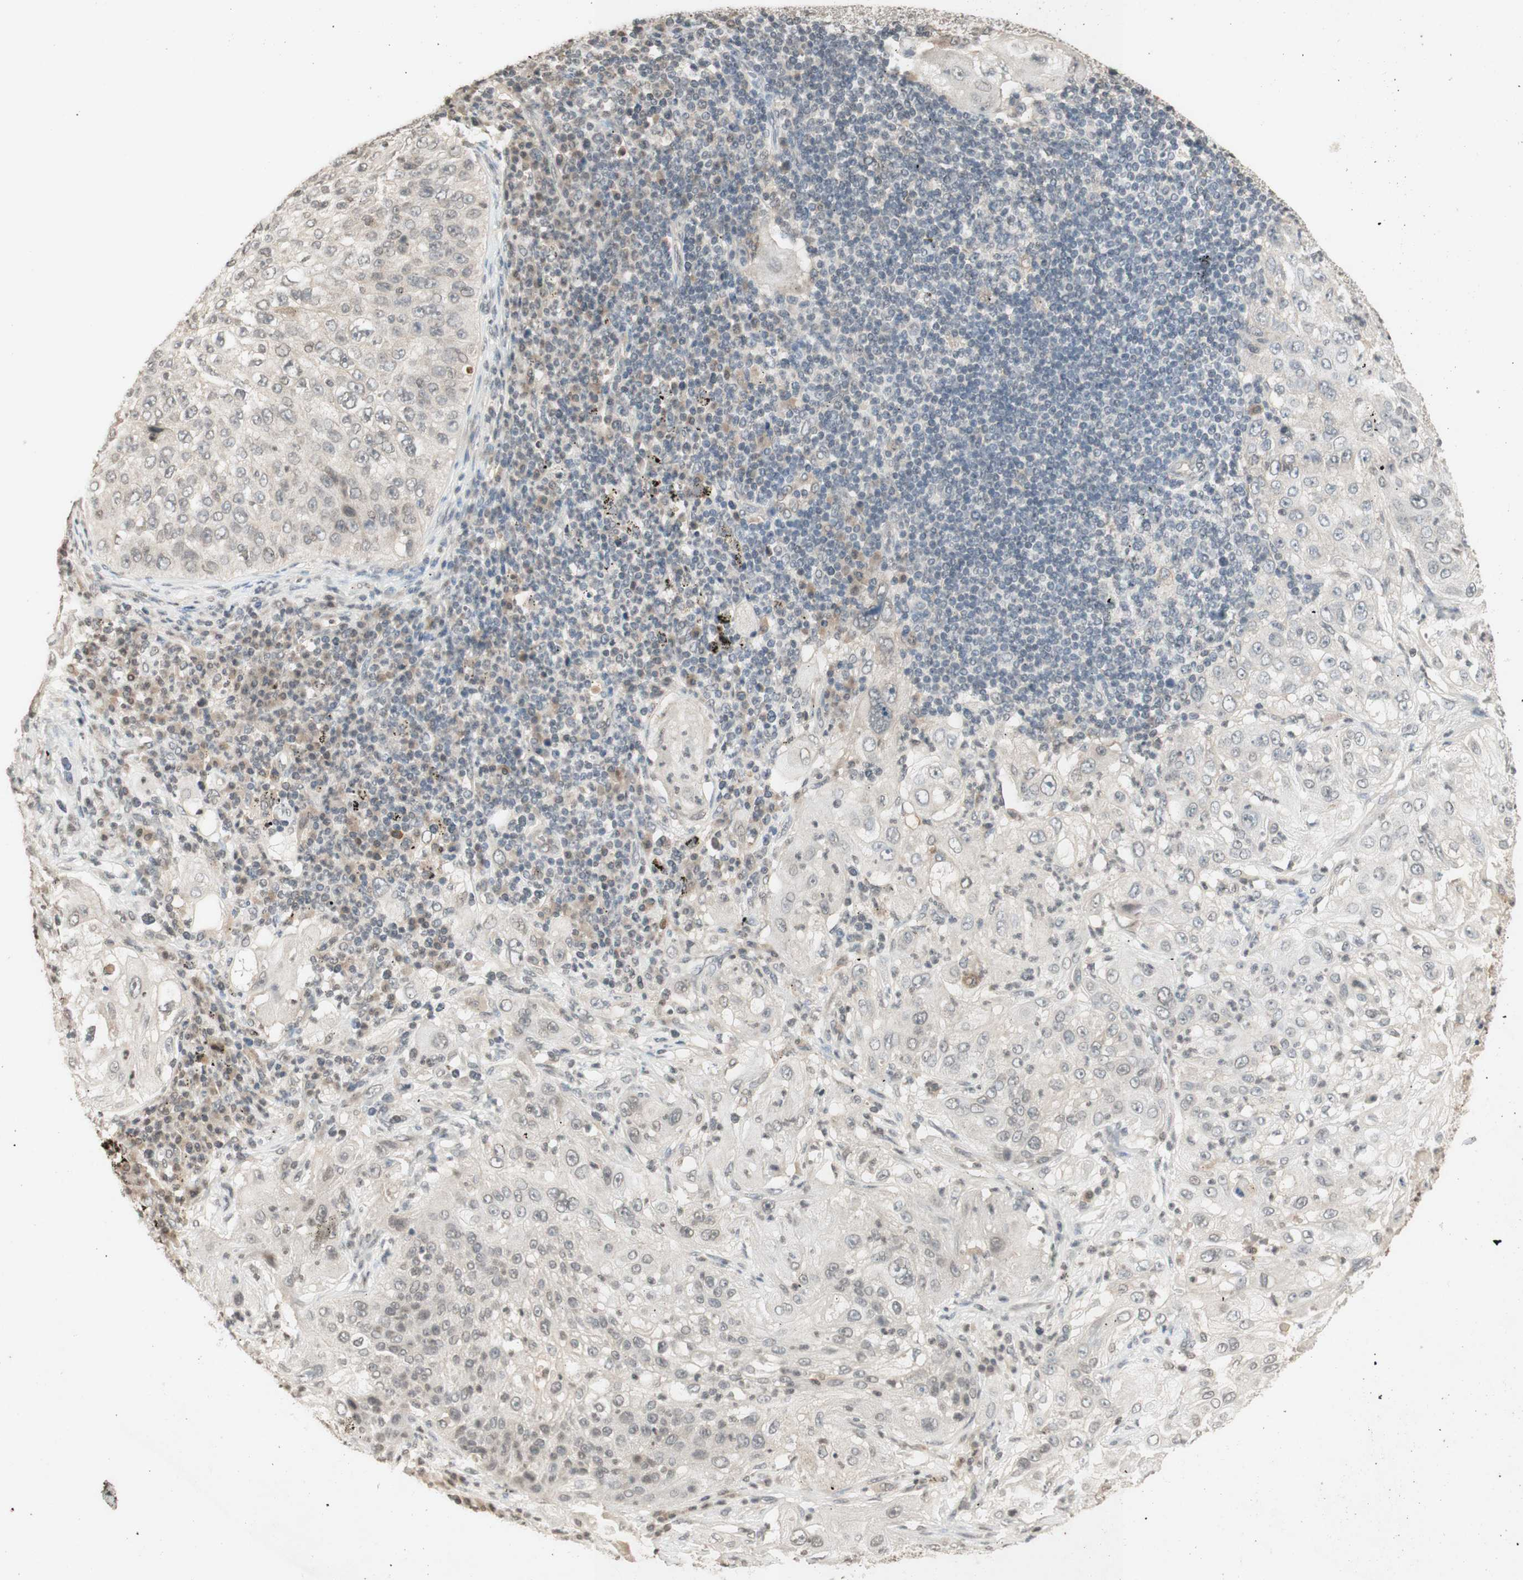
{"staining": {"intensity": "negative", "quantity": "none", "location": "none"}, "tissue": "lung cancer", "cell_type": "Tumor cells", "image_type": "cancer", "snomed": [{"axis": "morphology", "description": "Inflammation, NOS"}, {"axis": "morphology", "description": "Squamous cell carcinoma, NOS"}, {"axis": "topography", "description": "Lymph node"}, {"axis": "topography", "description": "Soft tissue"}, {"axis": "topography", "description": "Lung"}], "caption": "This is an immunohistochemistry (IHC) image of human lung cancer. There is no positivity in tumor cells.", "gene": "GLI1", "patient": {"sex": "male", "age": 66}}